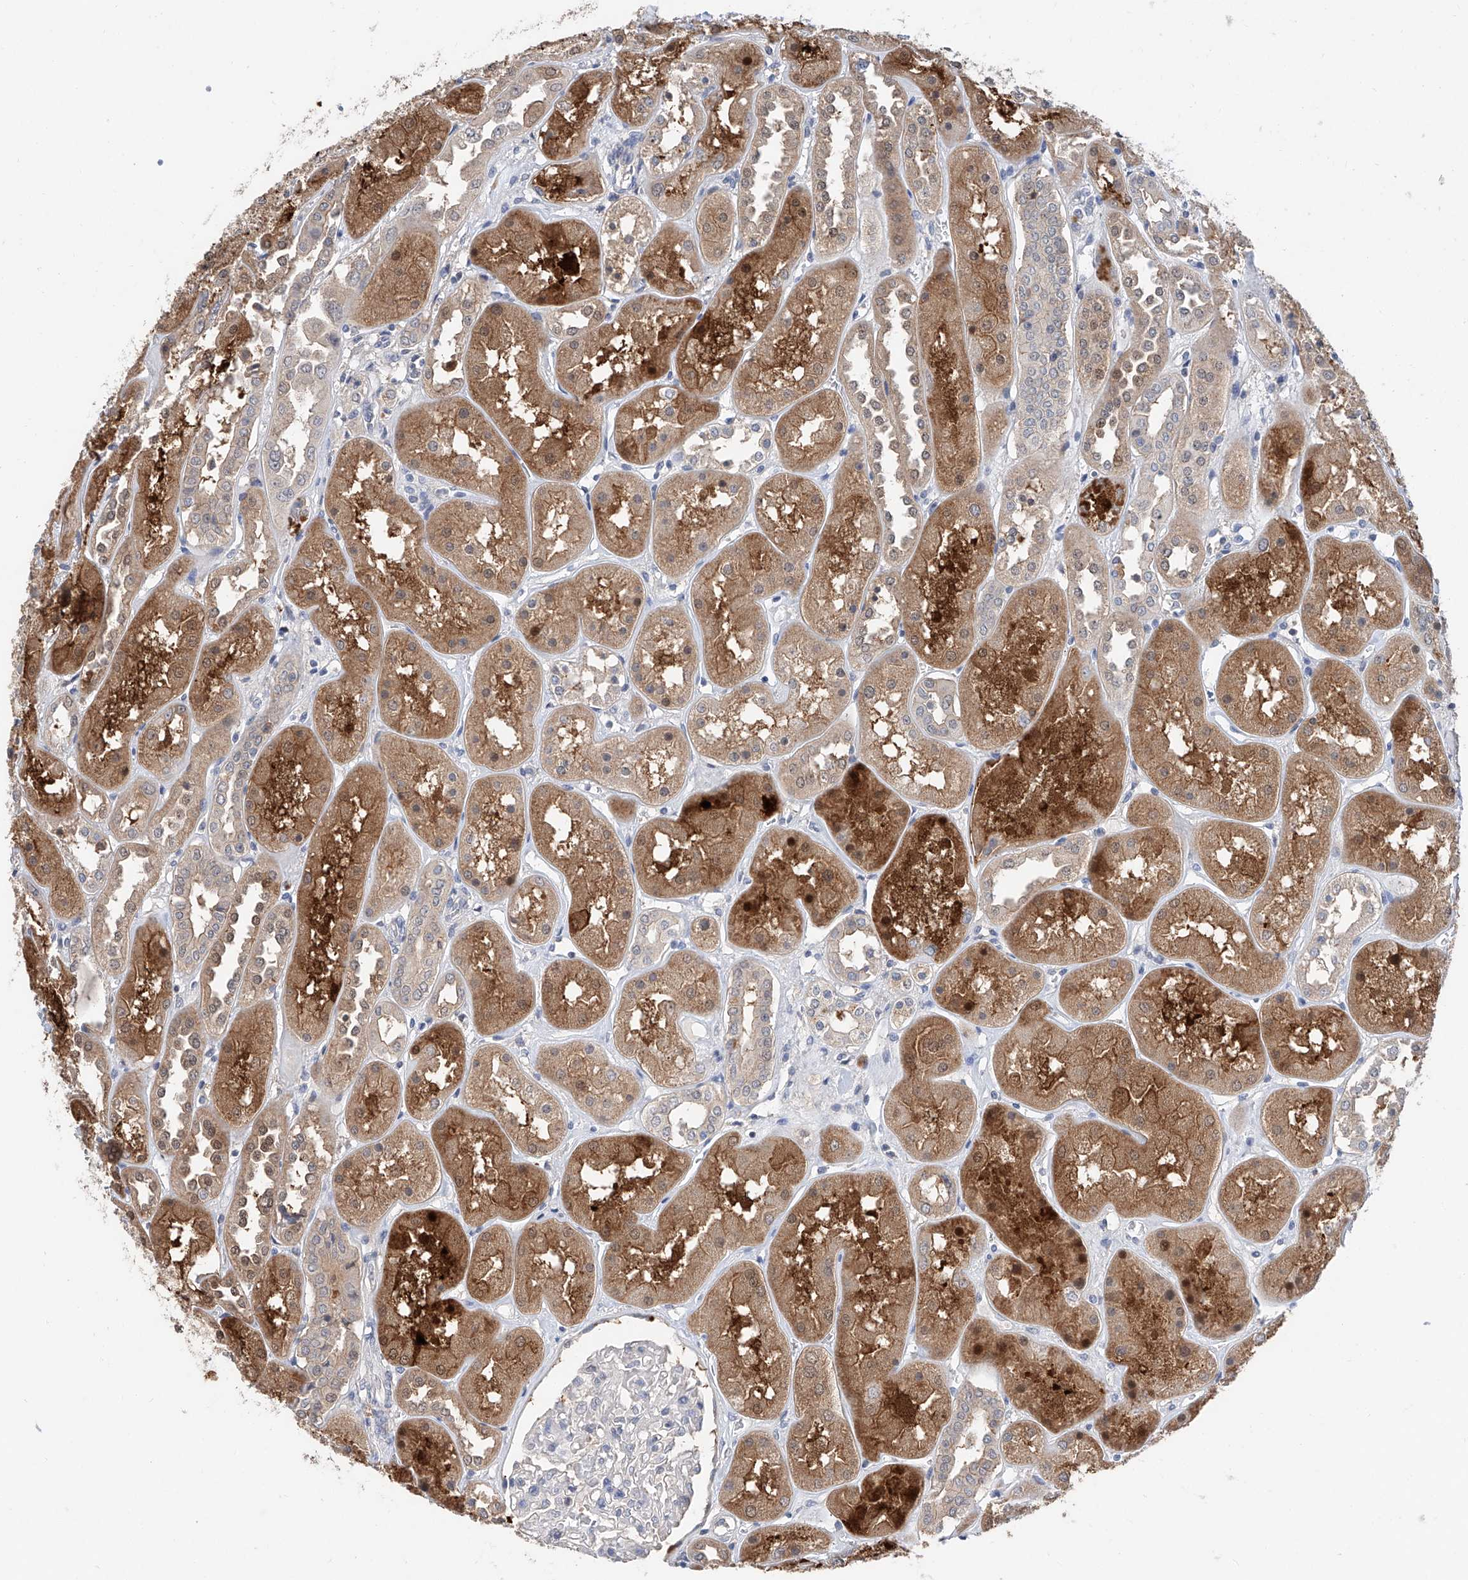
{"staining": {"intensity": "negative", "quantity": "none", "location": "none"}, "tissue": "kidney", "cell_type": "Cells in glomeruli", "image_type": "normal", "snomed": [{"axis": "morphology", "description": "Normal tissue, NOS"}, {"axis": "topography", "description": "Kidney"}], "caption": "This is a micrograph of immunohistochemistry staining of normal kidney, which shows no expression in cells in glomeruli. Nuclei are stained in blue.", "gene": "FUCA2", "patient": {"sex": "male", "age": 70}}